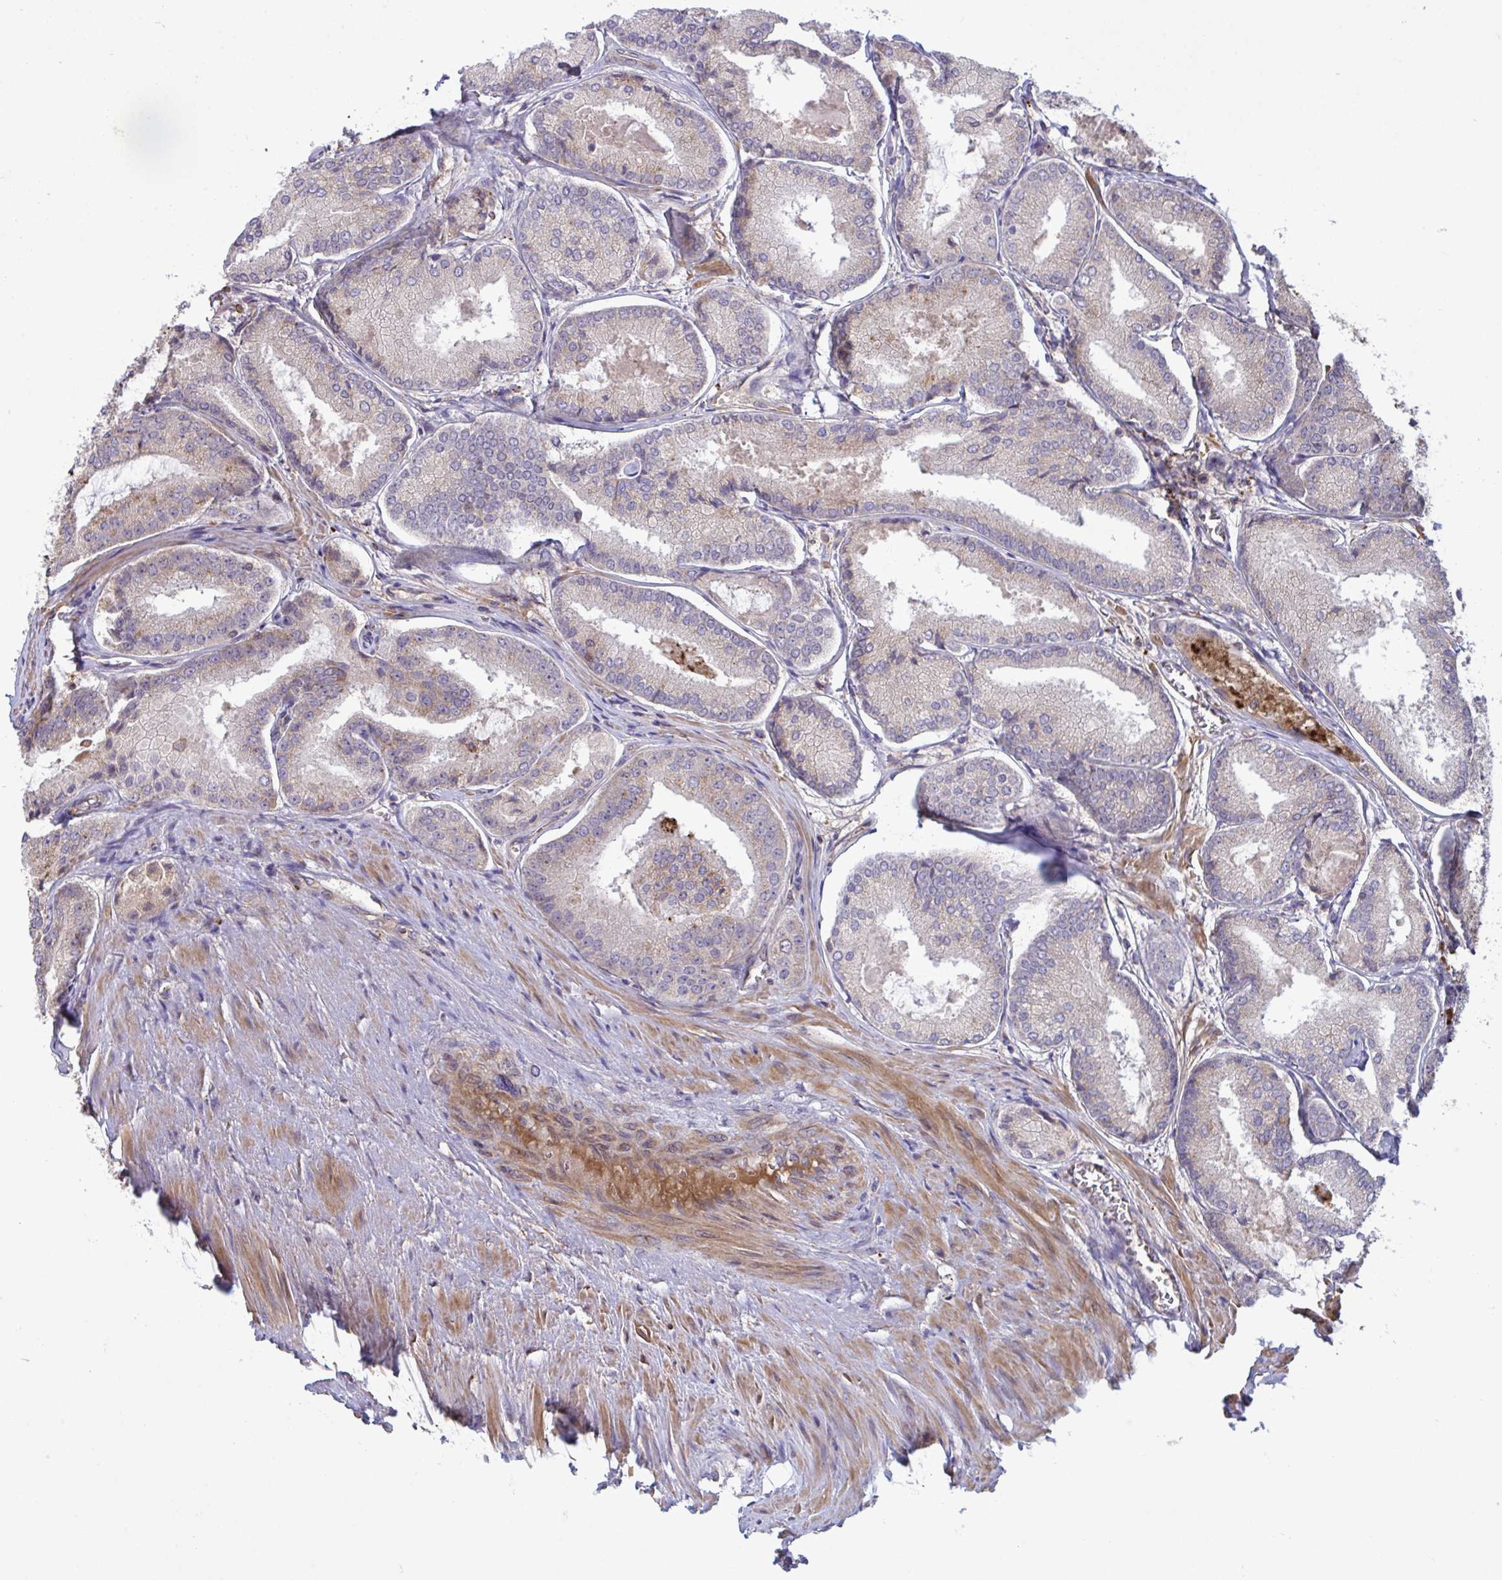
{"staining": {"intensity": "weak", "quantity": "25%-75%", "location": "cytoplasmic/membranous"}, "tissue": "prostate cancer", "cell_type": "Tumor cells", "image_type": "cancer", "snomed": [{"axis": "morphology", "description": "Adenocarcinoma, High grade"}, {"axis": "topography", "description": "Prostate"}], "caption": "Weak cytoplasmic/membranous staining is seen in about 25%-75% of tumor cells in prostate cancer (high-grade adenocarcinoma). (DAB IHC with brightfield microscopy, high magnification).", "gene": "IL1R1", "patient": {"sex": "male", "age": 73}}